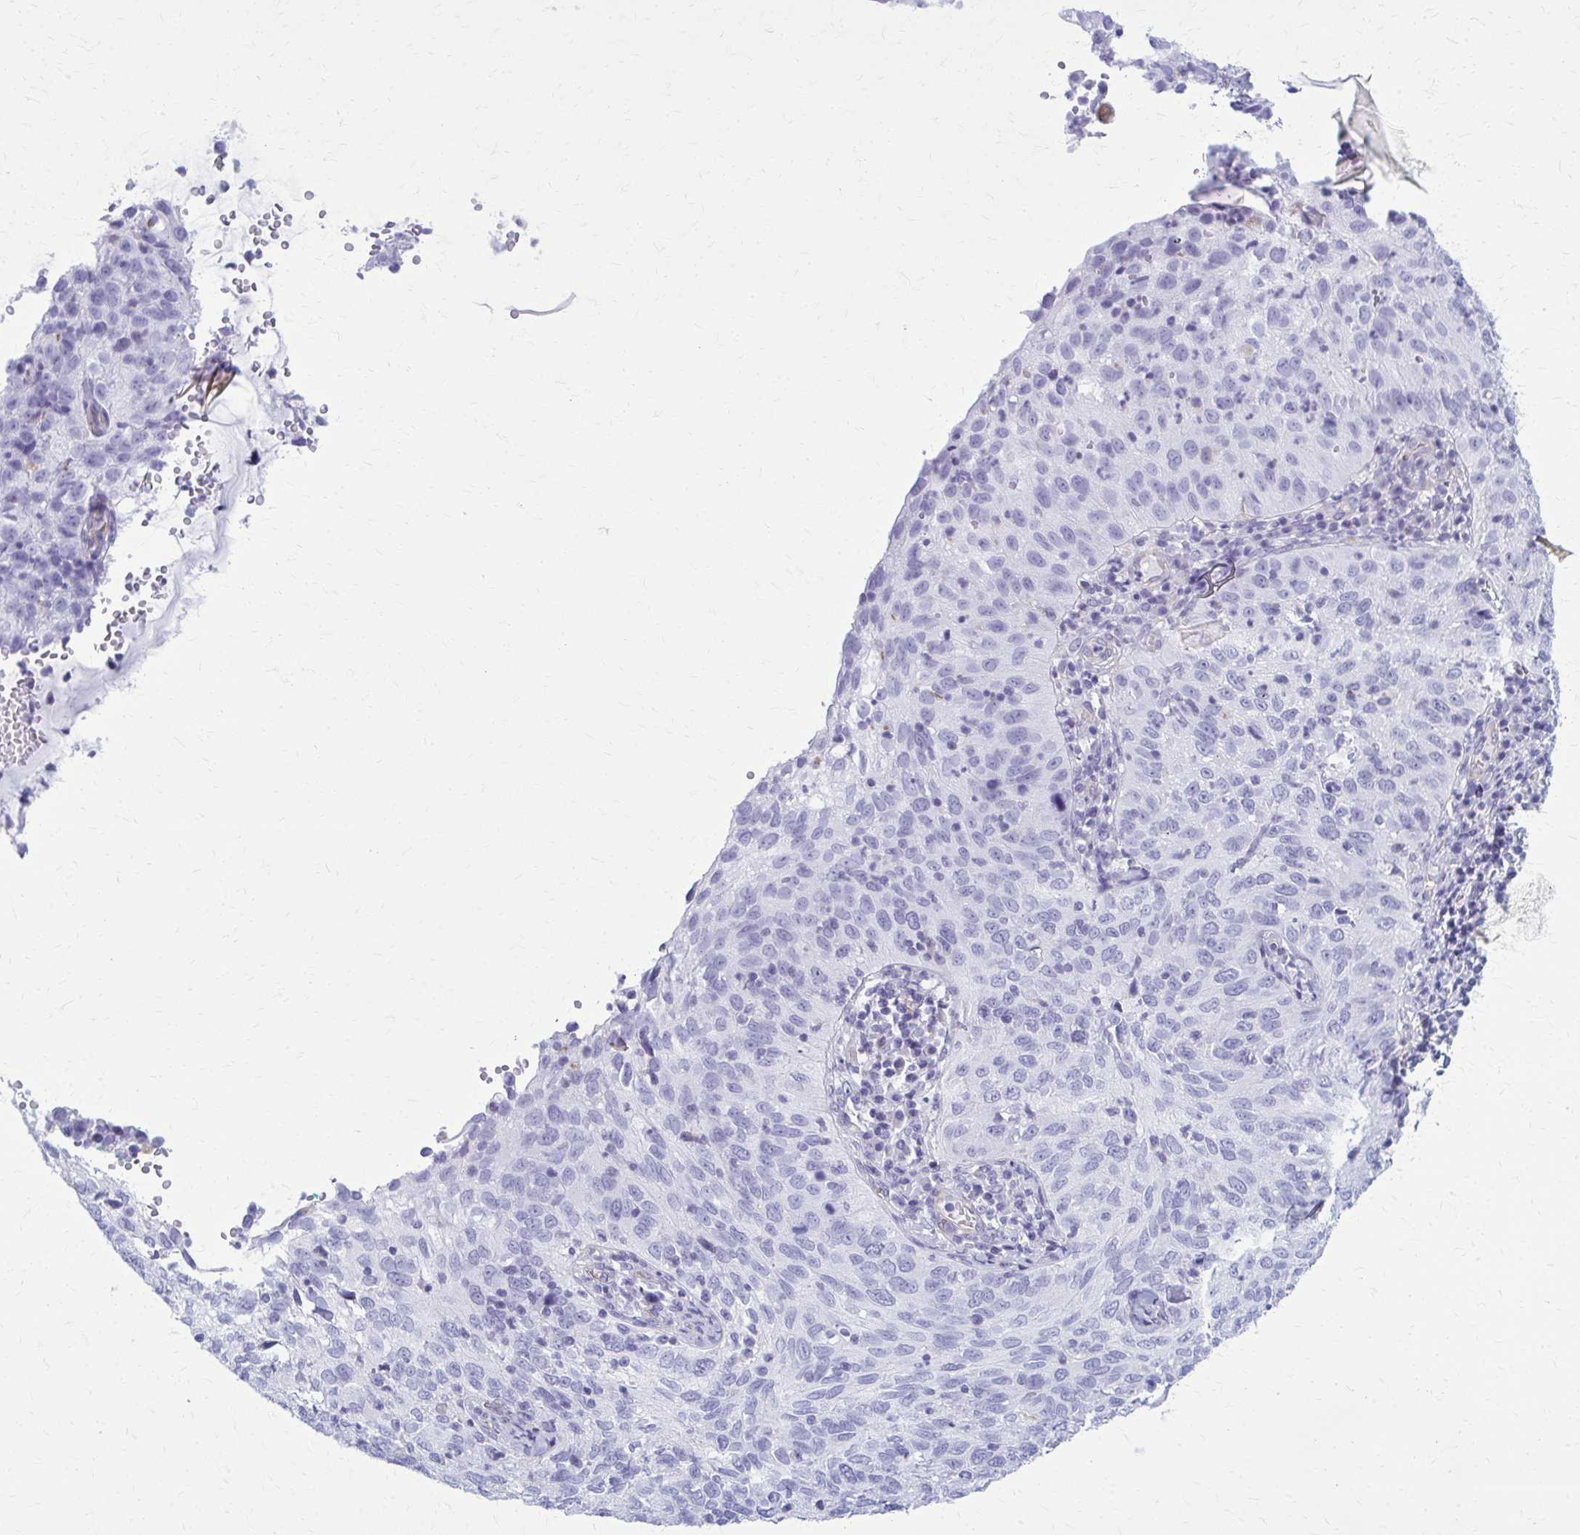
{"staining": {"intensity": "negative", "quantity": "none", "location": "none"}, "tissue": "cervical cancer", "cell_type": "Tumor cells", "image_type": "cancer", "snomed": [{"axis": "morphology", "description": "Squamous cell carcinoma, NOS"}, {"axis": "topography", "description": "Cervix"}], "caption": "Immunohistochemical staining of human cervical squamous cell carcinoma demonstrates no significant expression in tumor cells. (Brightfield microscopy of DAB immunohistochemistry at high magnification).", "gene": "GFAP", "patient": {"sex": "female", "age": 52}}